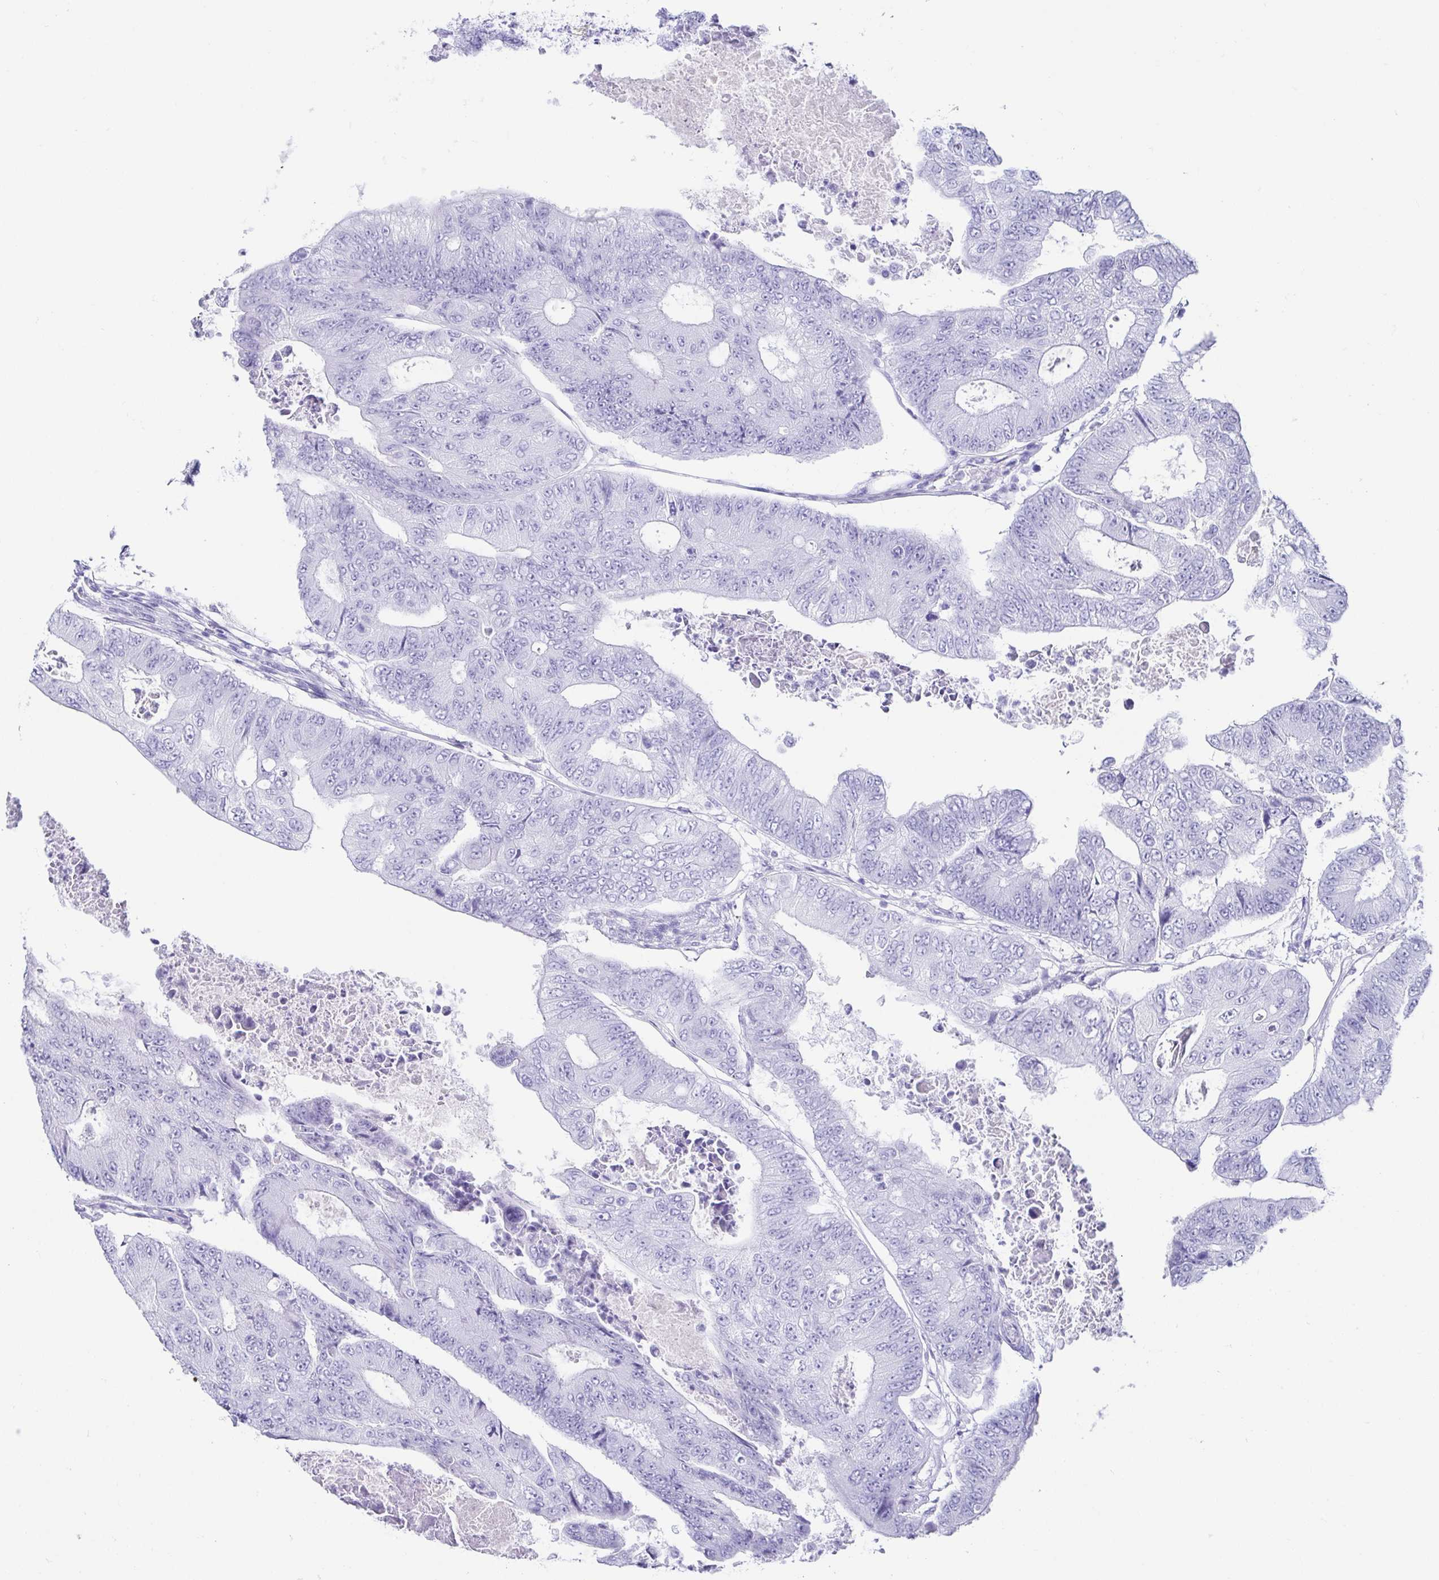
{"staining": {"intensity": "negative", "quantity": "none", "location": "none"}, "tissue": "colorectal cancer", "cell_type": "Tumor cells", "image_type": "cancer", "snomed": [{"axis": "morphology", "description": "Adenocarcinoma, NOS"}, {"axis": "topography", "description": "Colon"}], "caption": "An immunohistochemistry (IHC) micrograph of colorectal cancer (adenocarcinoma) is shown. There is no staining in tumor cells of colorectal cancer (adenocarcinoma). (DAB immunohistochemistry (IHC), high magnification).", "gene": "CD164L2", "patient": {"sex": "female", "age": 48}}